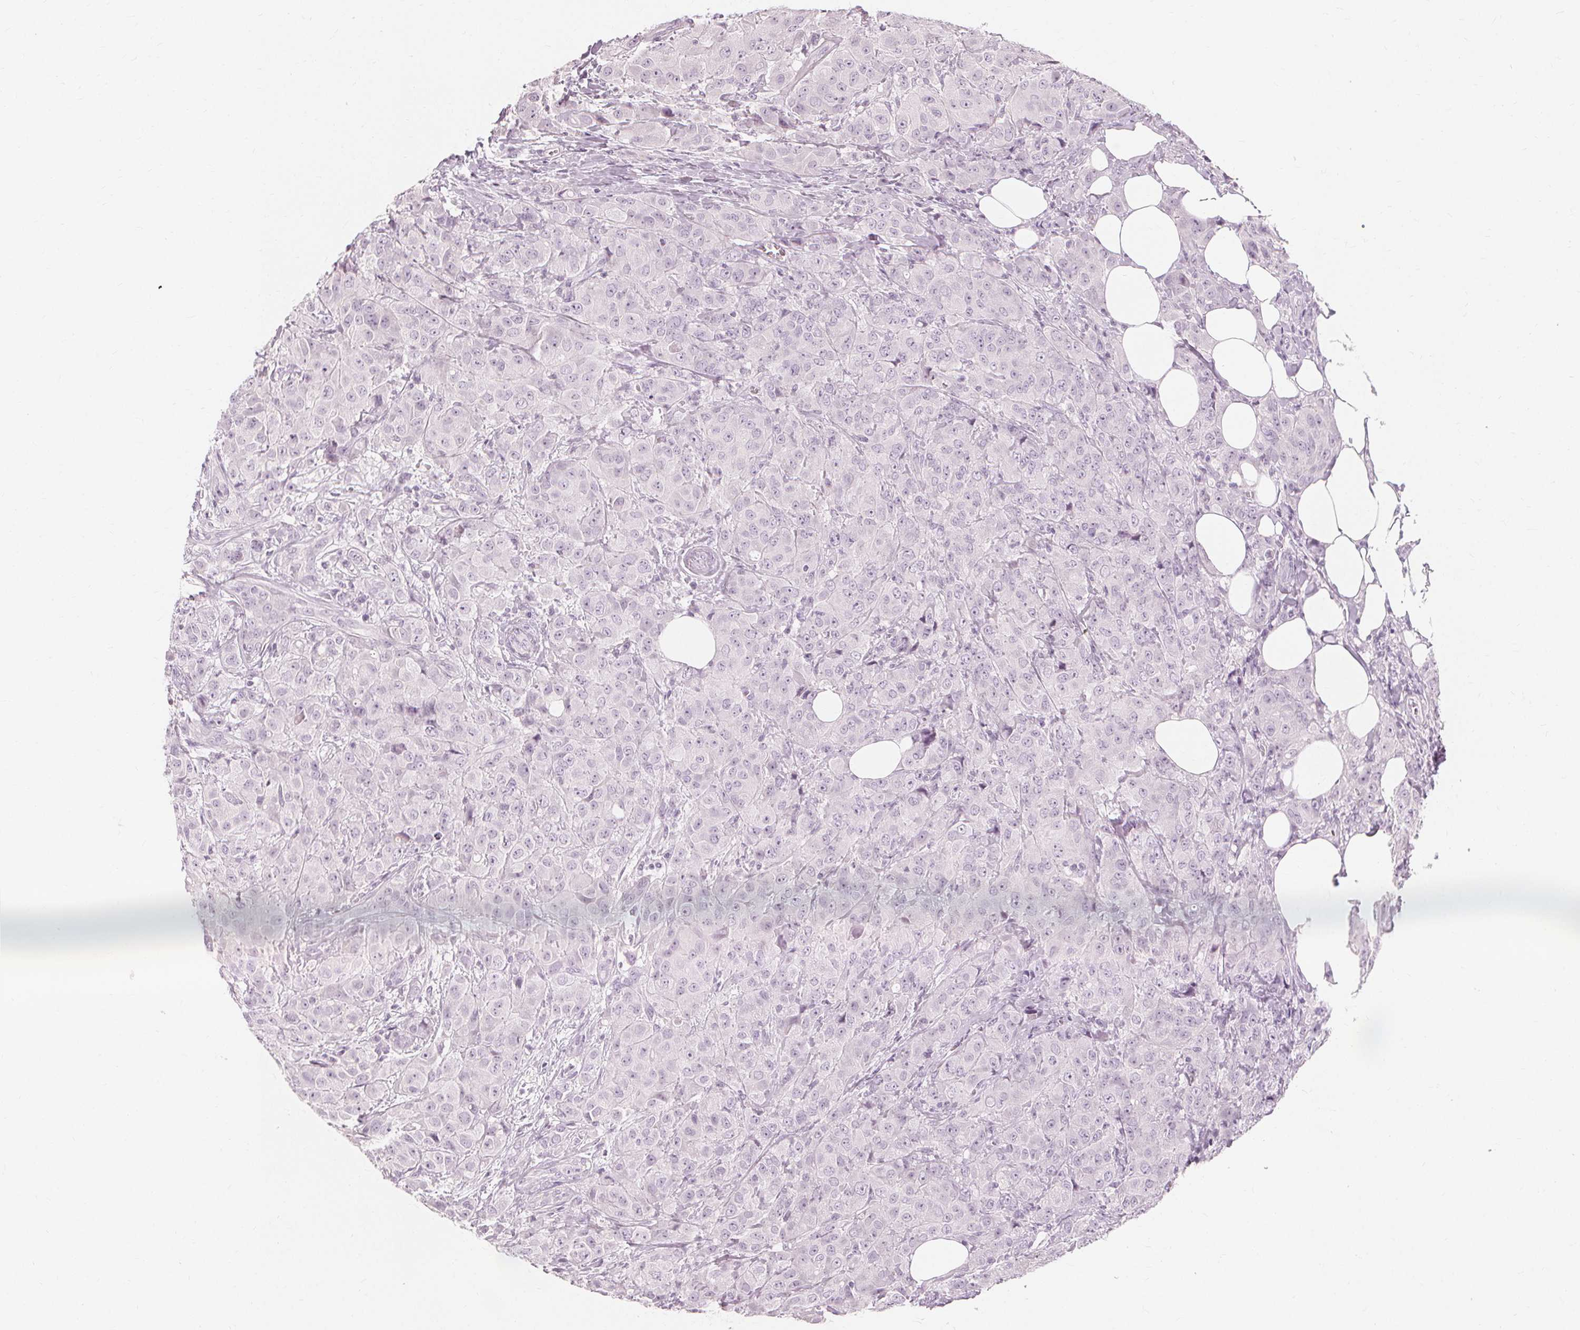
{"staining": {"intensity": "negative", "quantity": "none", "location": "none"}, "tissue": "breast cancer", "cell_type": "Tumor cells", "image_type": "cancer", "snomed": [{"axis": "morphology", "description": "Normal tissue, NOS"}, {"axis": "morphology", "description": "Duct carcinoma"}, {"axis": "topography", "description": "Breast"}], "caption": "High magnification brightfield microscopy of breast cancer (infiltrating ductal carcinoma) stained with DAB (brown) and counterstained with hematoxylin (blue): tumor cells show no significant expression. The staining is performed using DAB brown chromogen with nuclei counter-stained in using hematoxylin.", "gene": "MUC12", "patient": {"sex": "female", "age": 43}}